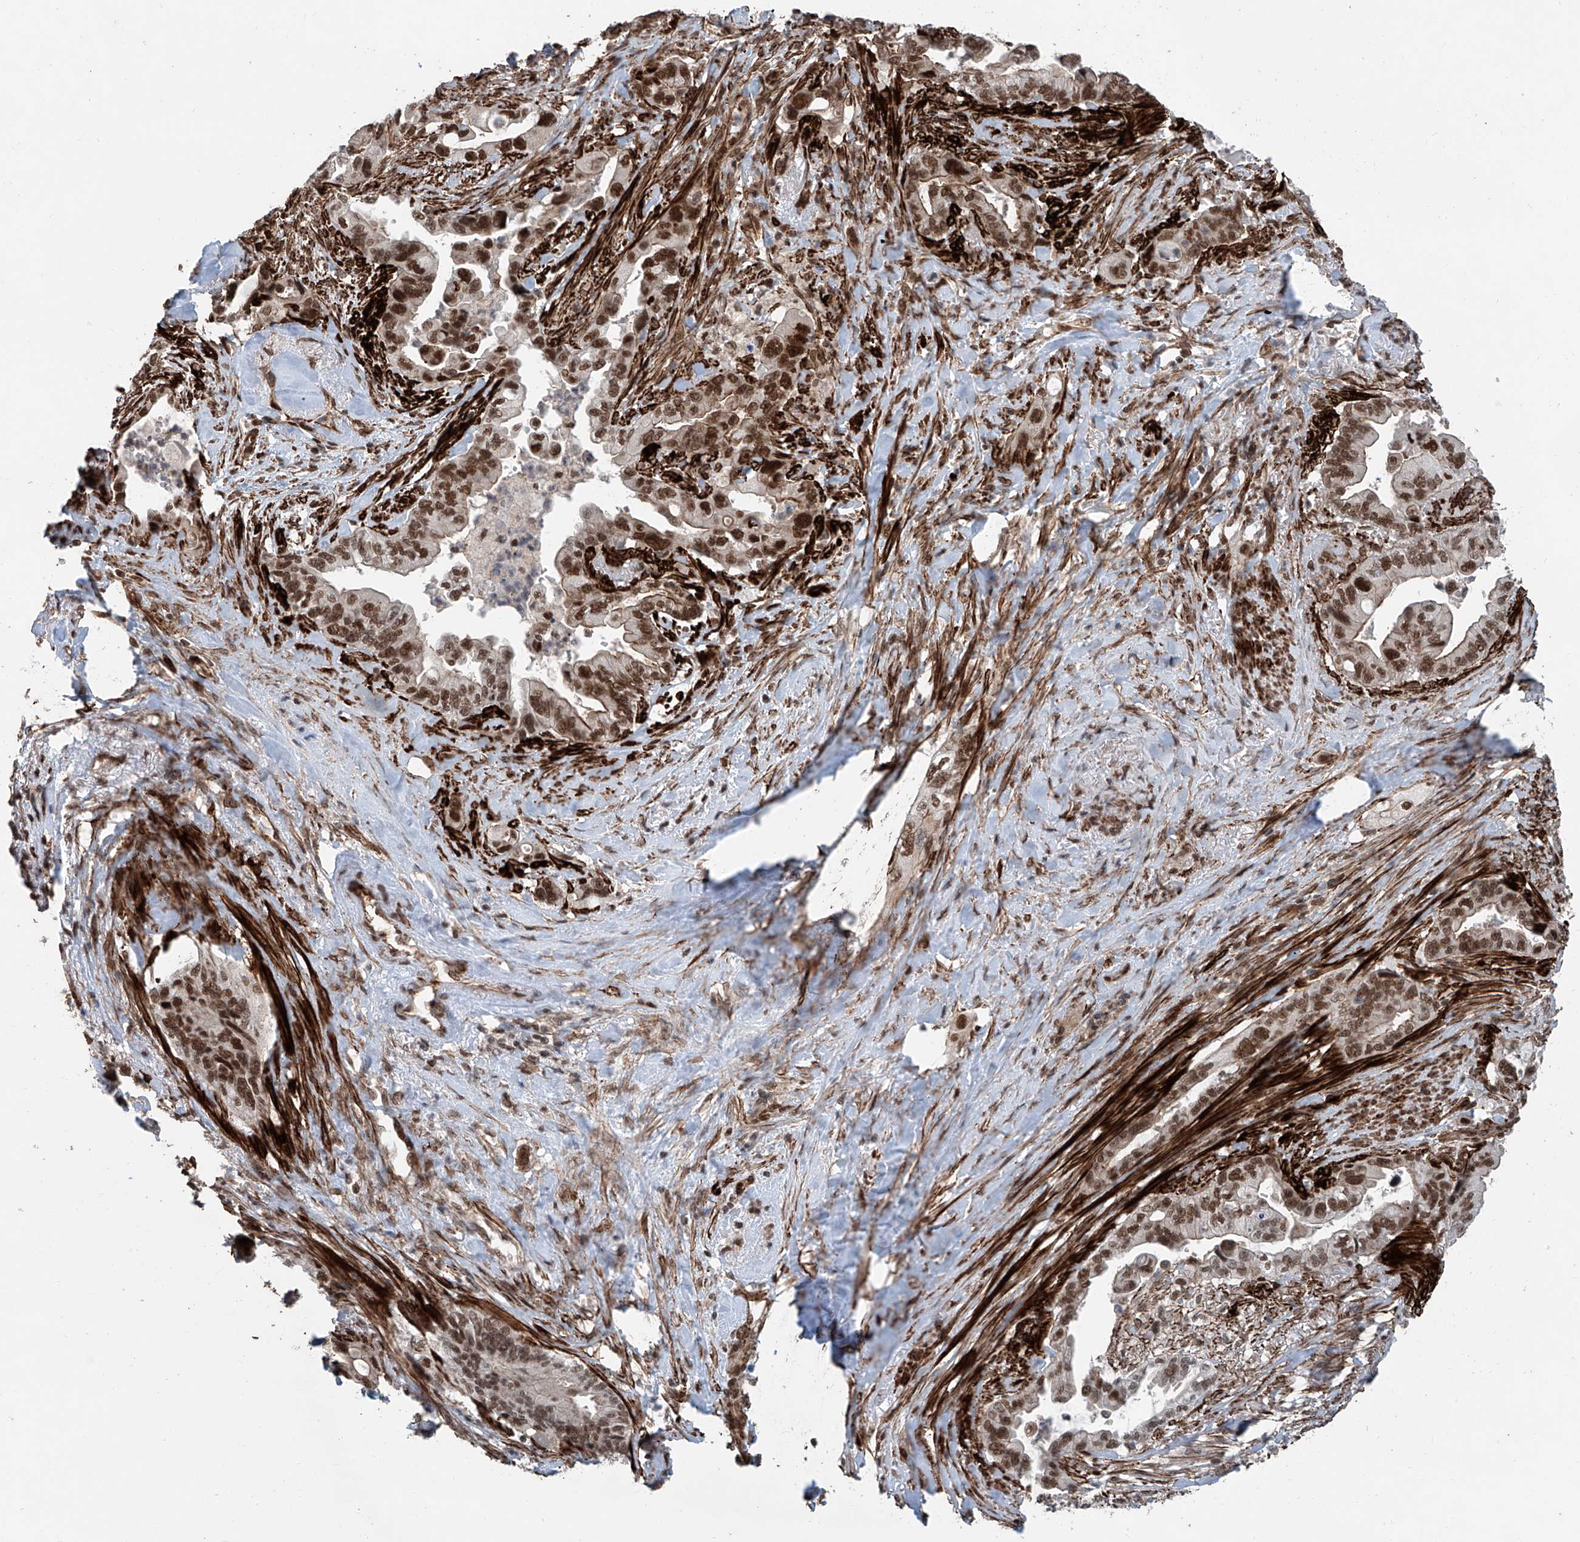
{"staining": {"intensity": "moderate", "quantity": ">75%", "location": "nuclear"}, "tissue": "pancreatic cancer", "cell_type": "Tumor cells", "image_type": "cancer", "snomed": [{"axis": "morphology", "description": "Adenocarcinoma, NOS"}, {"axis": "topography", "description": "Pancreas"}], "caption": "Immunohistochemistry photomicrograph of neoplastic tissue: human pancreatic adenocarcinoma stained using immunohistochemistry reveals medium levels of moderate protein expression localized specifically in the nuclear of tumor cells, appearing as a nuclear brown color.", "gene": "SDE2", "patient": {"sex": "male", "age": 70}}